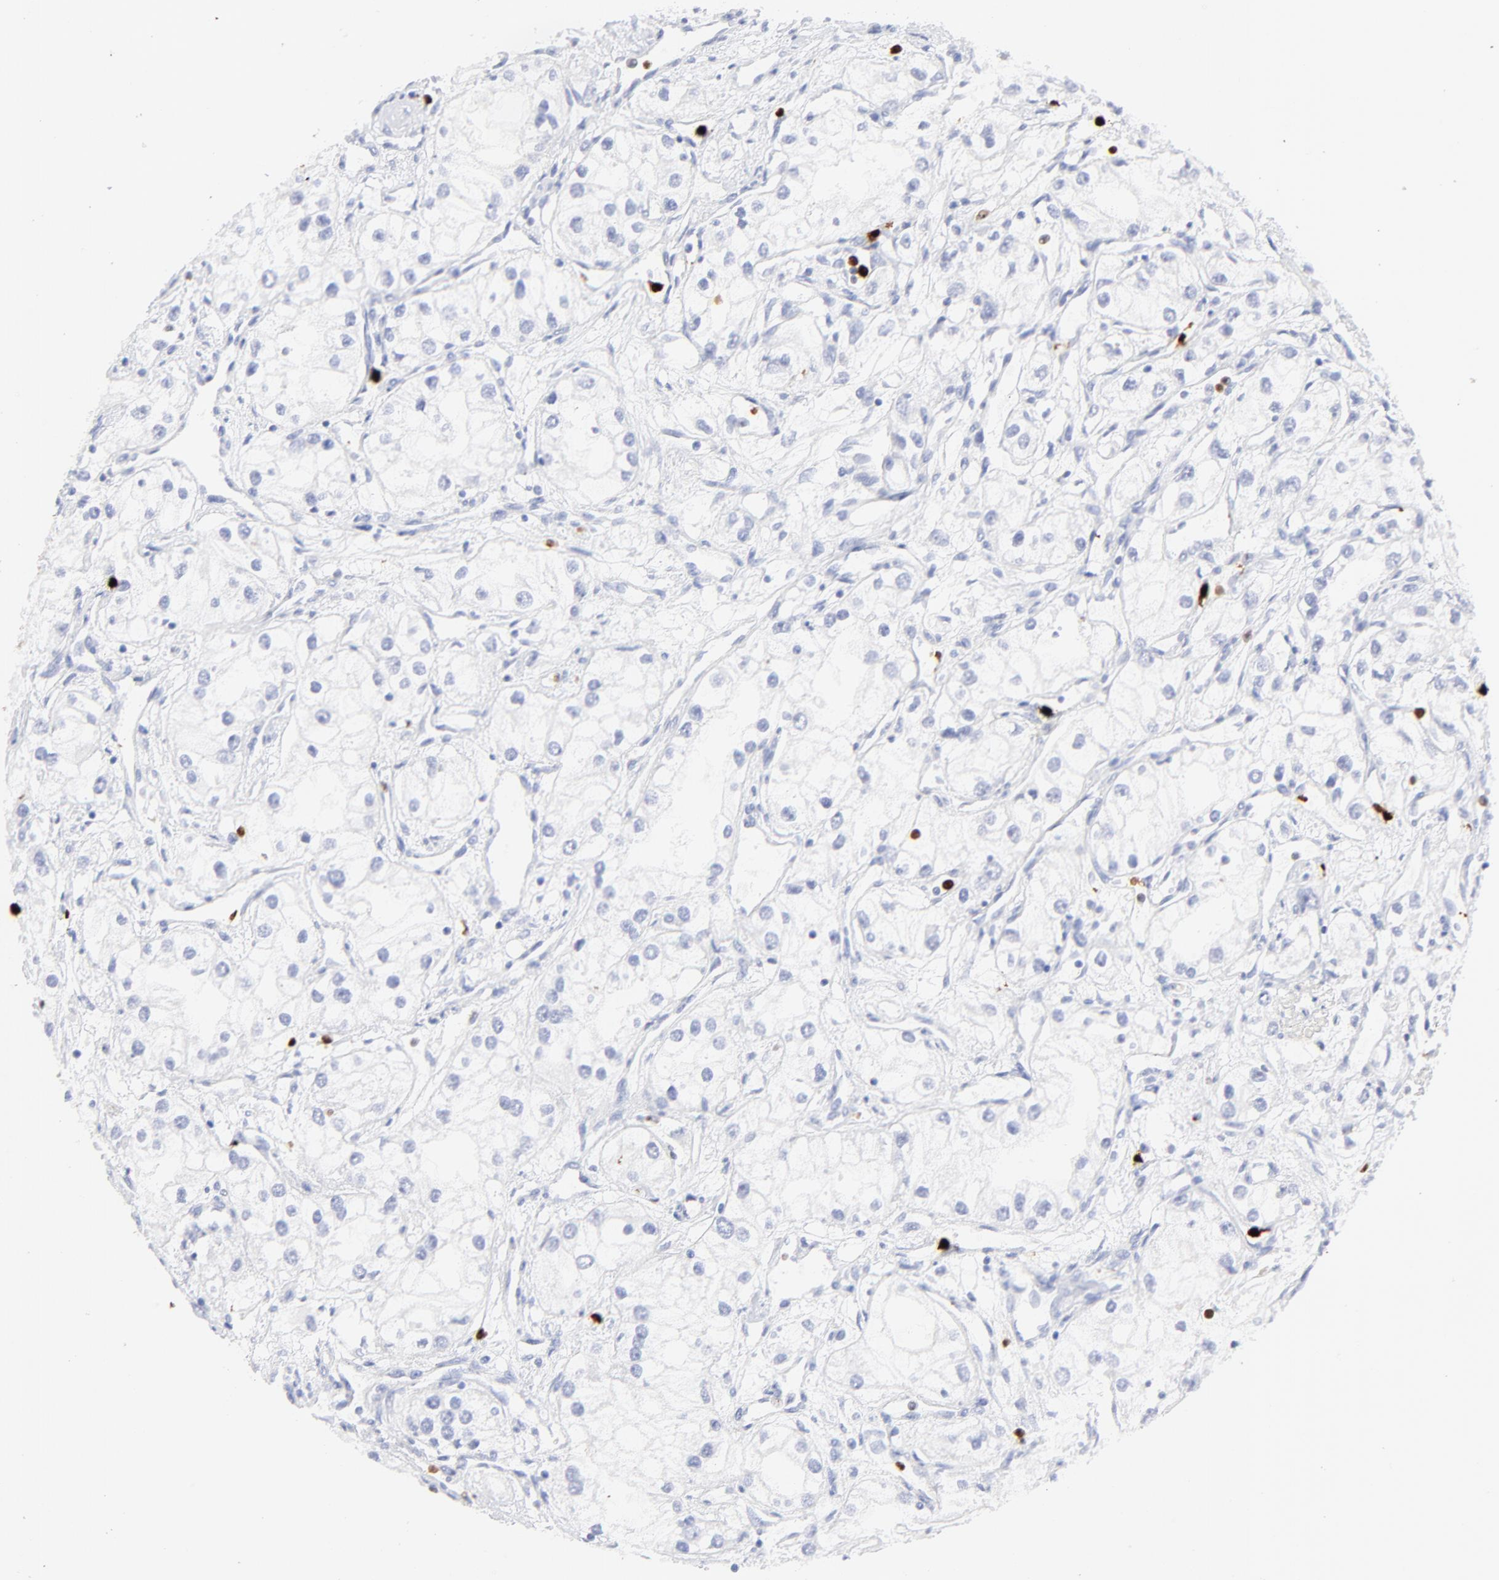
{"staining": {"intensity": "negative", "quantity": "none", "location": "none"}, "tissue": "renal cancer", "cell_type": "Tumor cells", "image_type": "cancer", "snomed": [{"axis": "morphology", "description": "Adenocarcinoma, NOS"}, {"axis": "topography", "description": "Kidney"}], "caption": "DAB immunohistochemical staining of human renal cancer (adenocarcinoma) shows no significant expression in tumor cells.", "gene": "S100A12", "patient": {"sex": "male", "age": 57}}